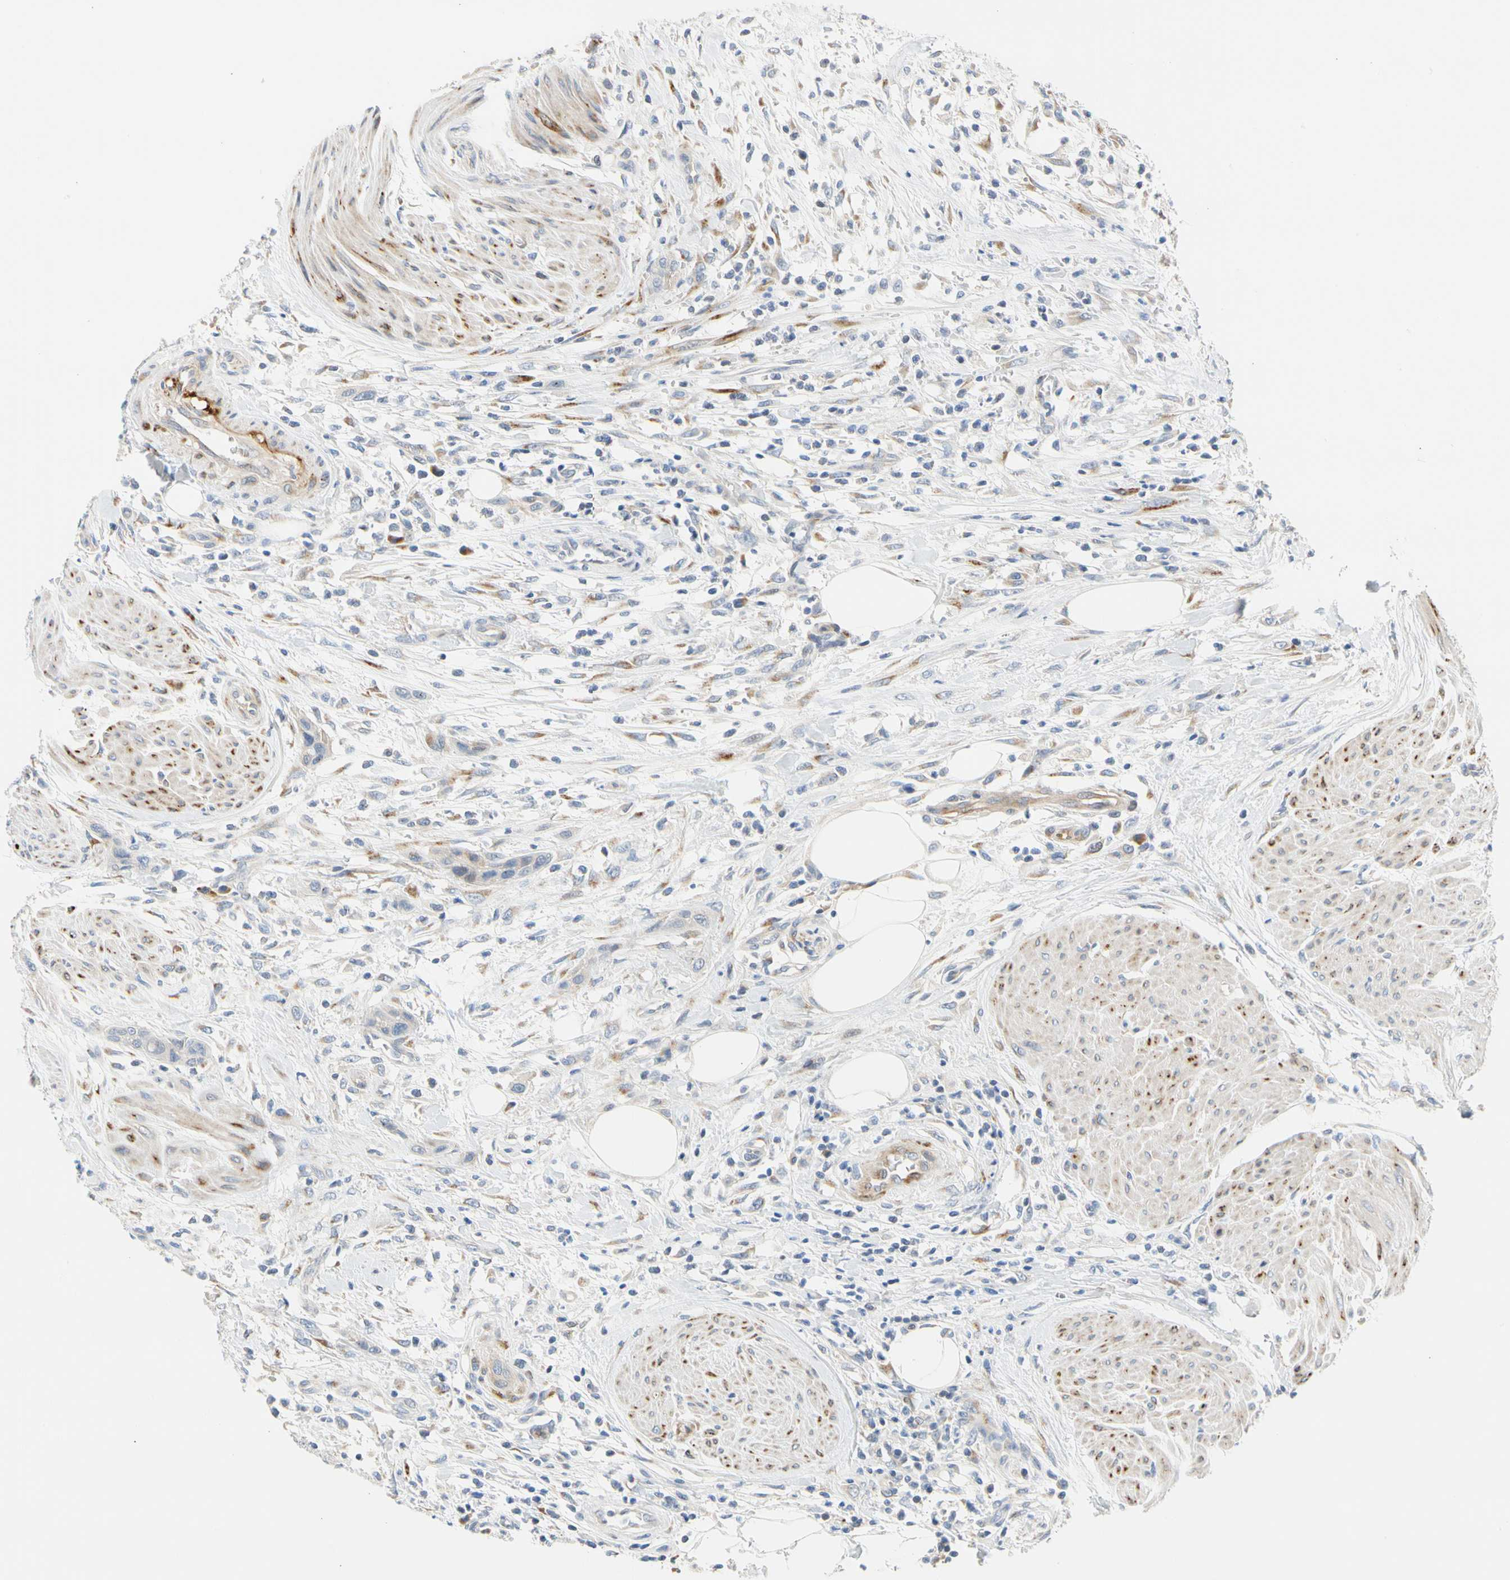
{"staining": {"intensity": "weak", "quantity": "<25%", "location": "cytoplasmic/membranous"}, "tissue": "urothelial cancer", "cell_type": "Tumor cells", "image_type": "cancer", "snomed": [{"axis": "morphology", "description": "Urothelial carcinoma, High grade"}, {"axis": "topography", "description": "Urinary bladder"}], "caption": "DAB immunohistochemical staining of urothelial carcinoma (high-grade) demonstrates no significant expression in tumor cells.", "gene": "ZNF236", "patient": {"sex": "male", "age": 35}}